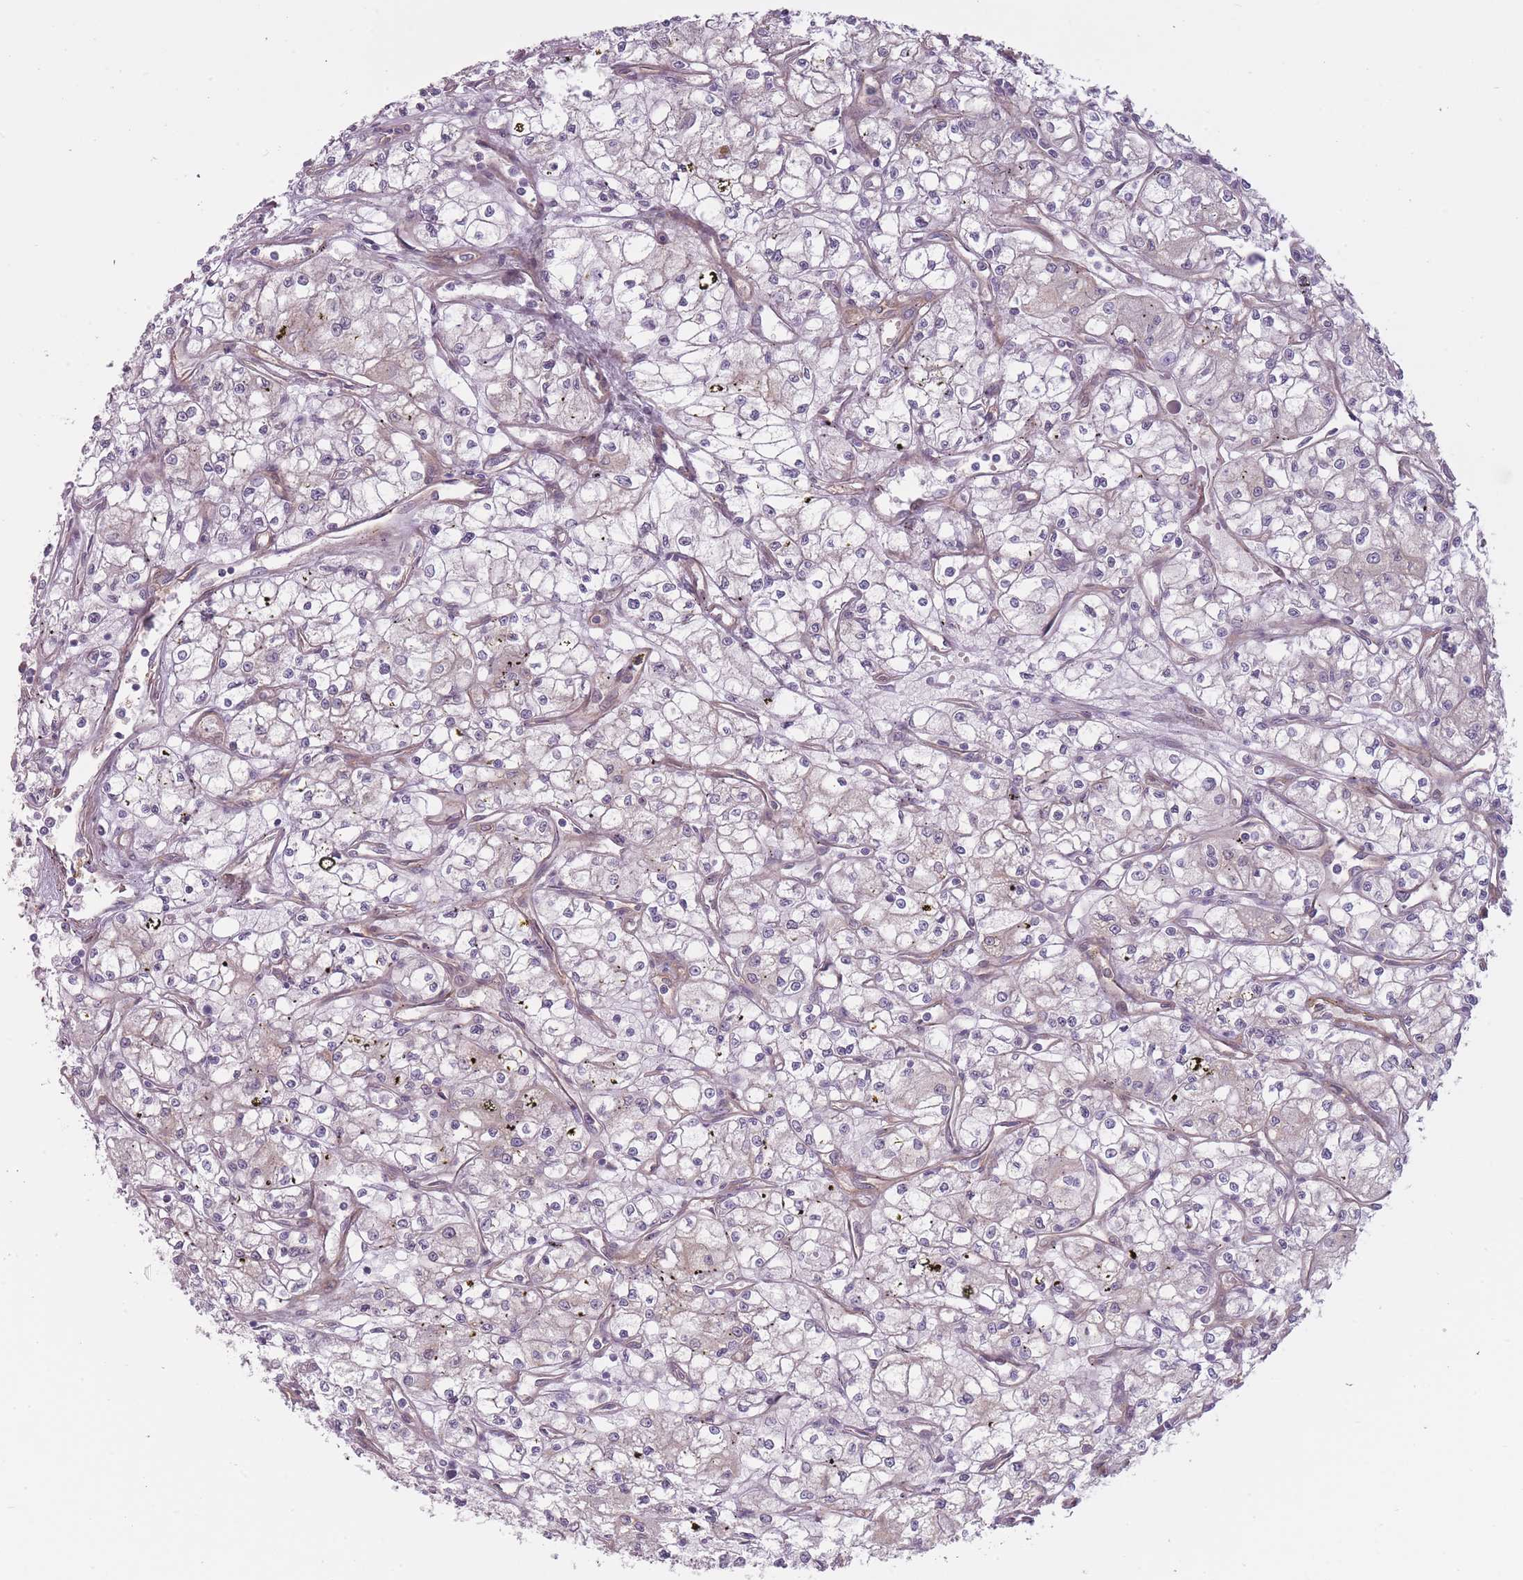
{"staining": {"intensity": "negative", "quantity": "none", "location": "none"}, "tissue": "renal cancer", "cell_type": "Tumor cells", "image_type": "cancer", "snomed": [{"axis": "morphology", "description": "Adenocarcinoma, NOS"}, {"axis": "topography", "description": "Kidney"}], "caption": "IHC micrograph of adenocarcinoma (renal) stained for a protein (brown), which displays no staining in tumor cells.", "gene": "PGRMC2", "patient": {"sex": "male", "age": 59}}